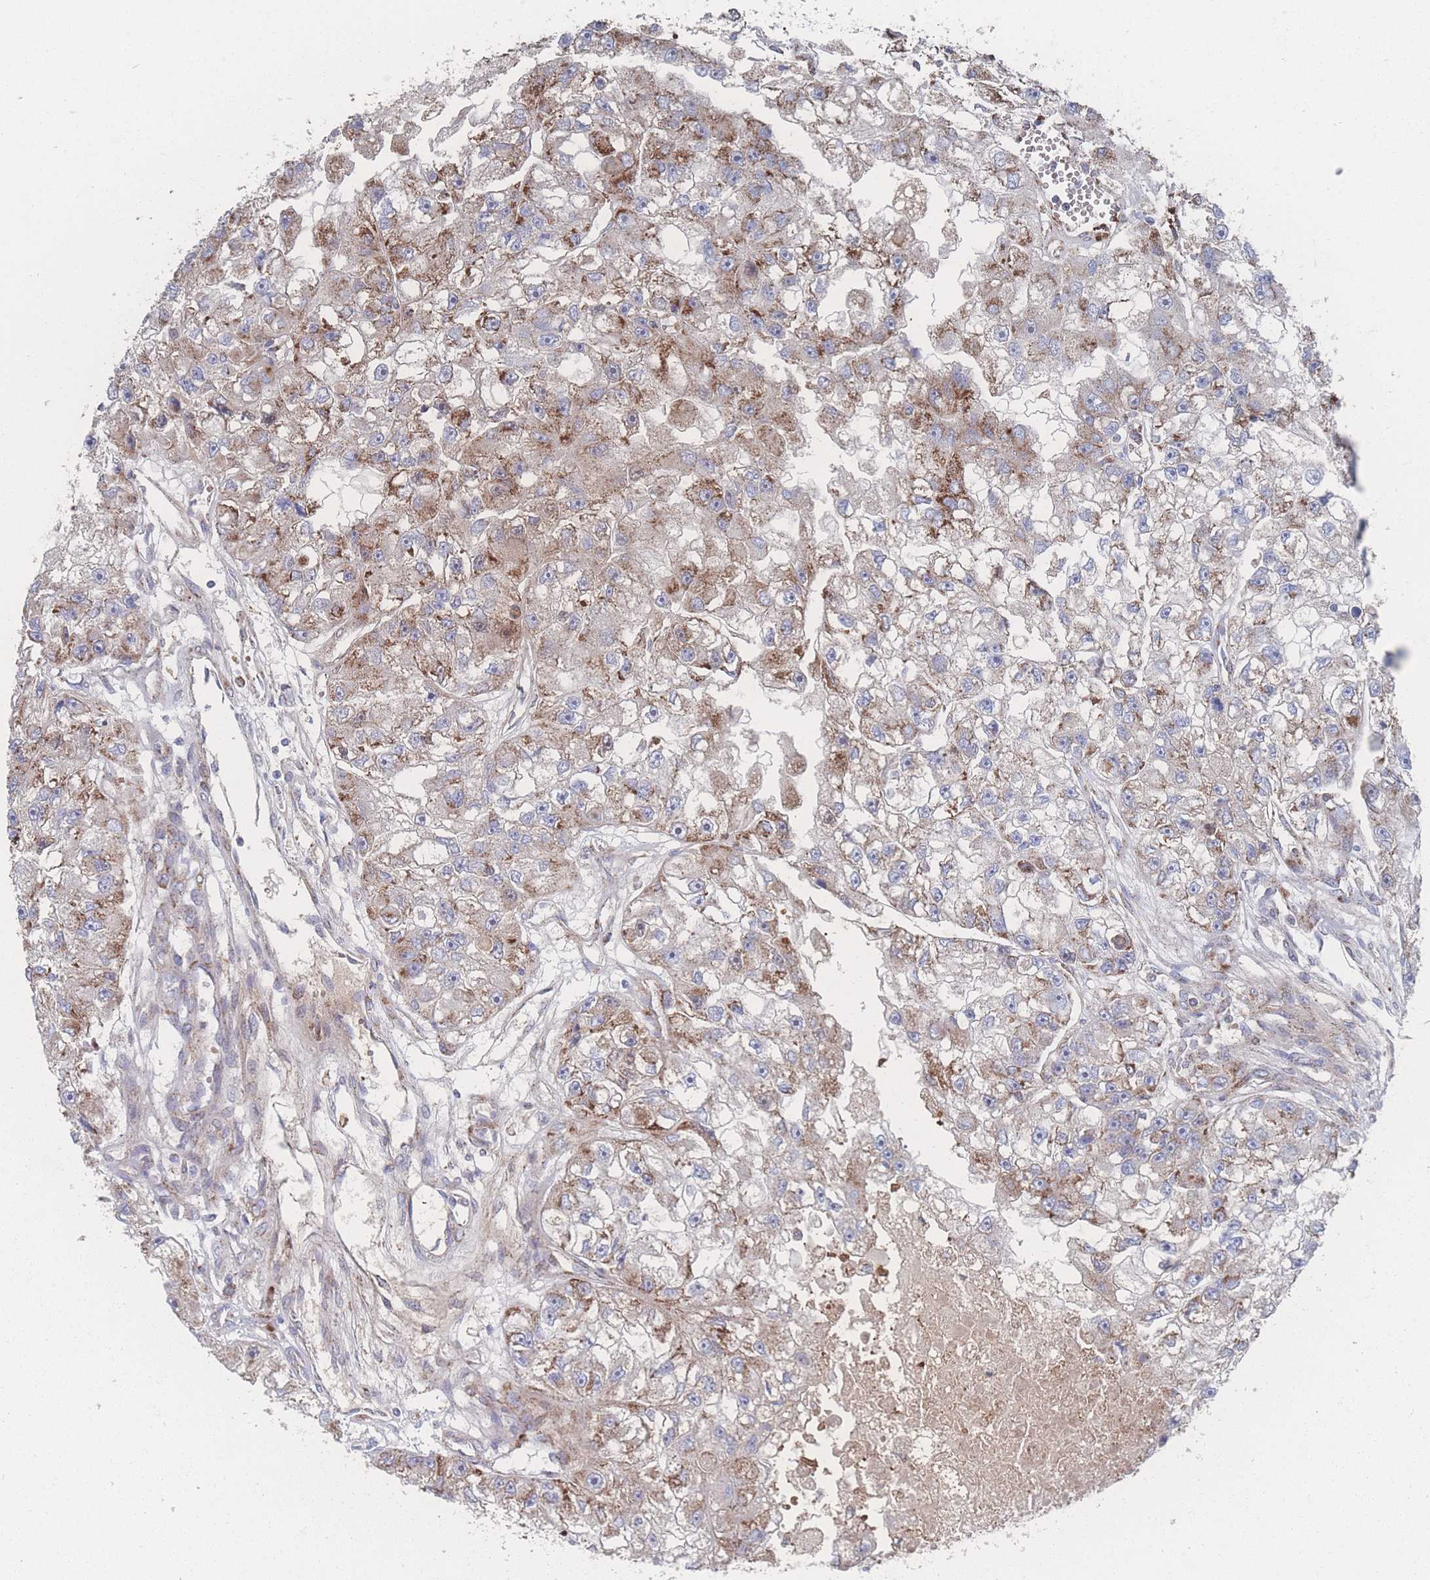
{"staining": {"intensity": "moderate", "quantity": "25%-75%", "location": "cytoplasmic/membranous"}, "tissue": "renal cancer", "cell_type": "Tumor cells", "image_type": "cancer", "snomed": [{"axis": "morphology", "description": "Adenocarcinoma, NOS"}, {"axis": "topography", "description": "Kidney"}], "caption": "Protein expression analysis of renal adenocarcinoma reveals moderate cytoplasmic/membranous expression in about 25%-75% of tumor cells.", "gene": "PEX14", "patient": {"sex": "male", "age": 63}}